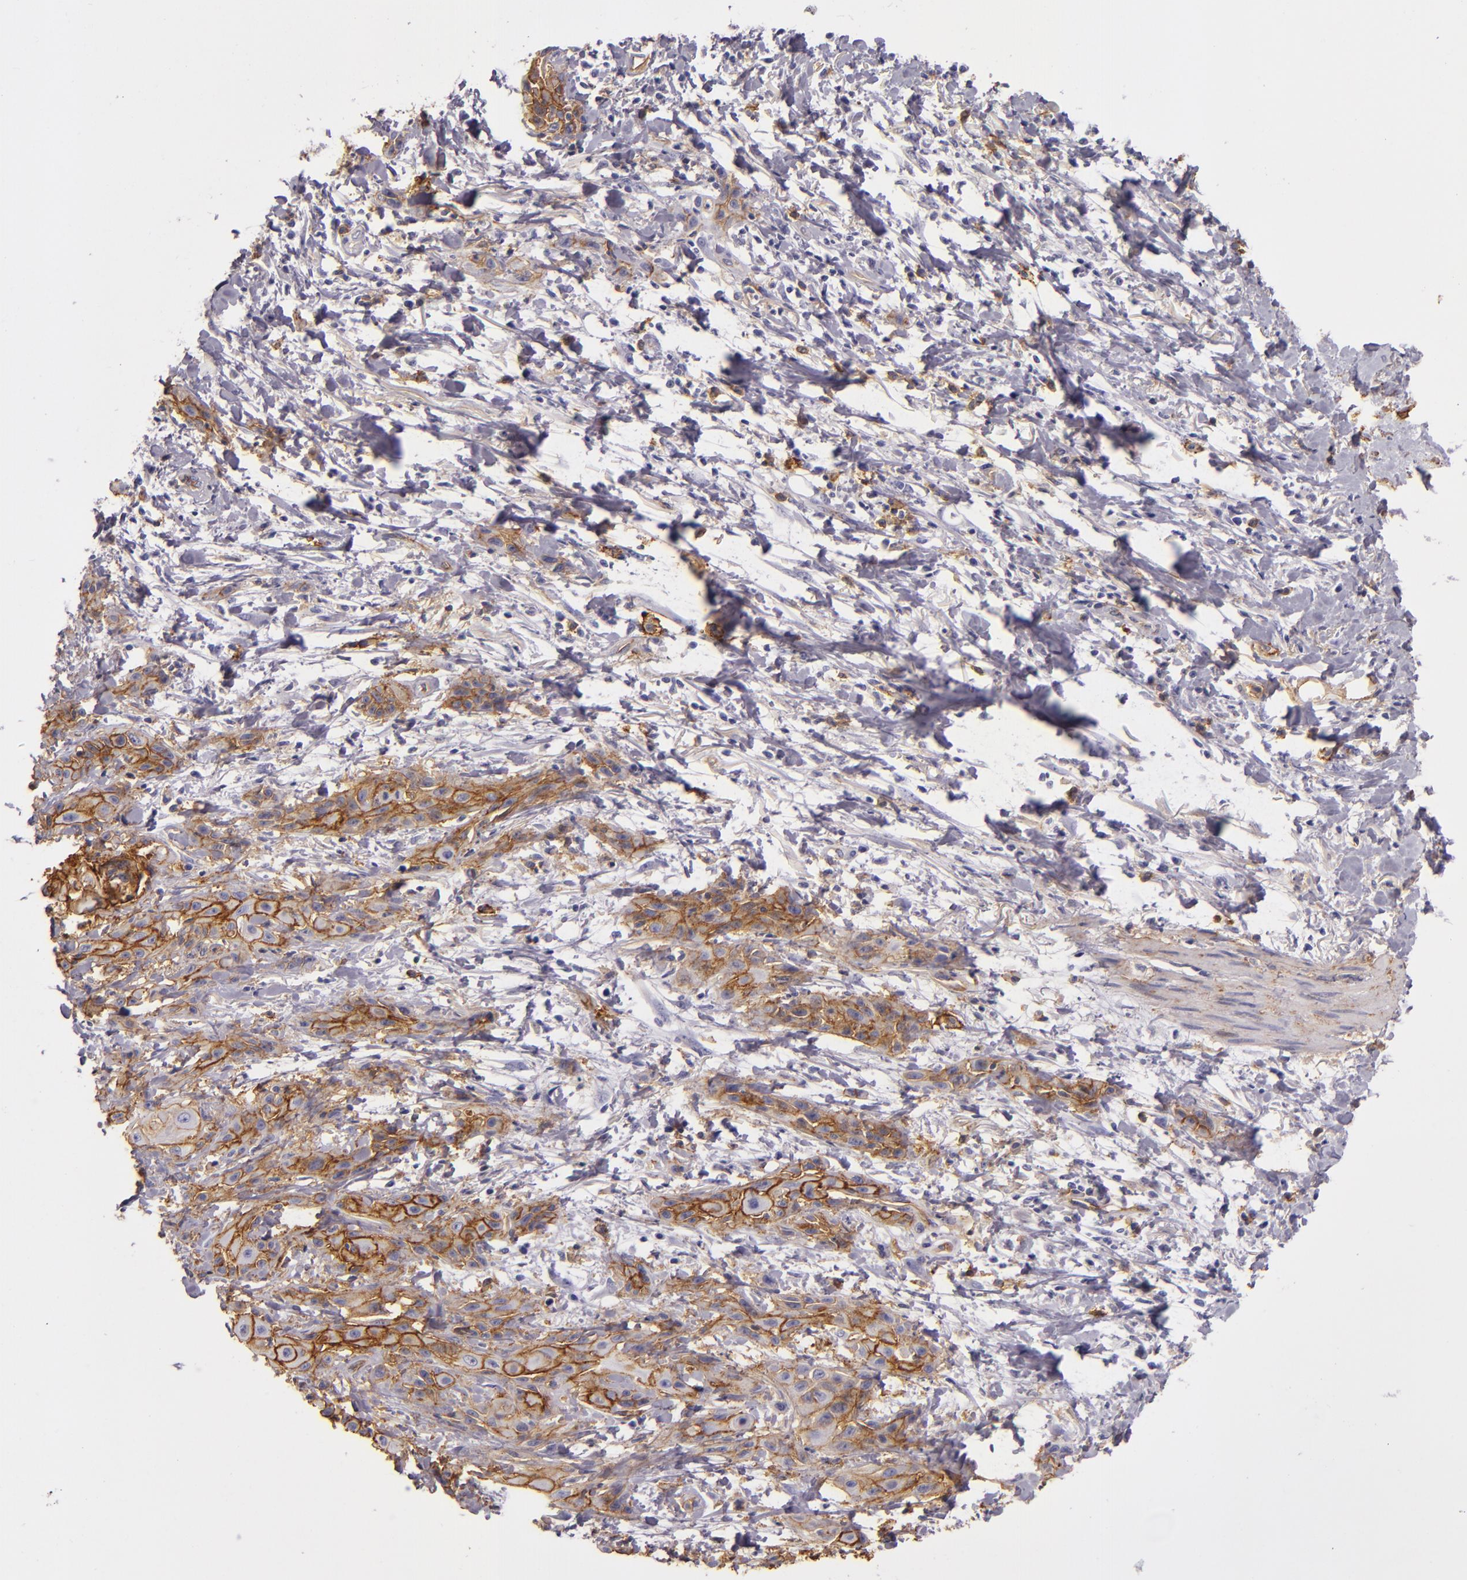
{"staining": {"intensity": "strong", "quantity": ">75%", "location": "cytoplasmic/membranous"}, "tissue": "skin cancer", "cell_type": "Tumor cells", "image_type": "cancer", "snomed": [{"axis": "morphology", "description": "Squamous cell carcinoma, NOS"}, {"axis": "topography", "description": "Skin"}, {"axis": "topography", "description": "Anal"}], "caption": "Skin cancer (squamous cell carcinoma) was stained to show a protein in brown. There is high levels of strong cytoplasmic/membranous expression in about >75% of tumor cells. Immunohistochemistry stains the protein in brown and the nuclei are stained blue.", "gene": "CD9", "patient": {"sex": "male", "age": 64}}